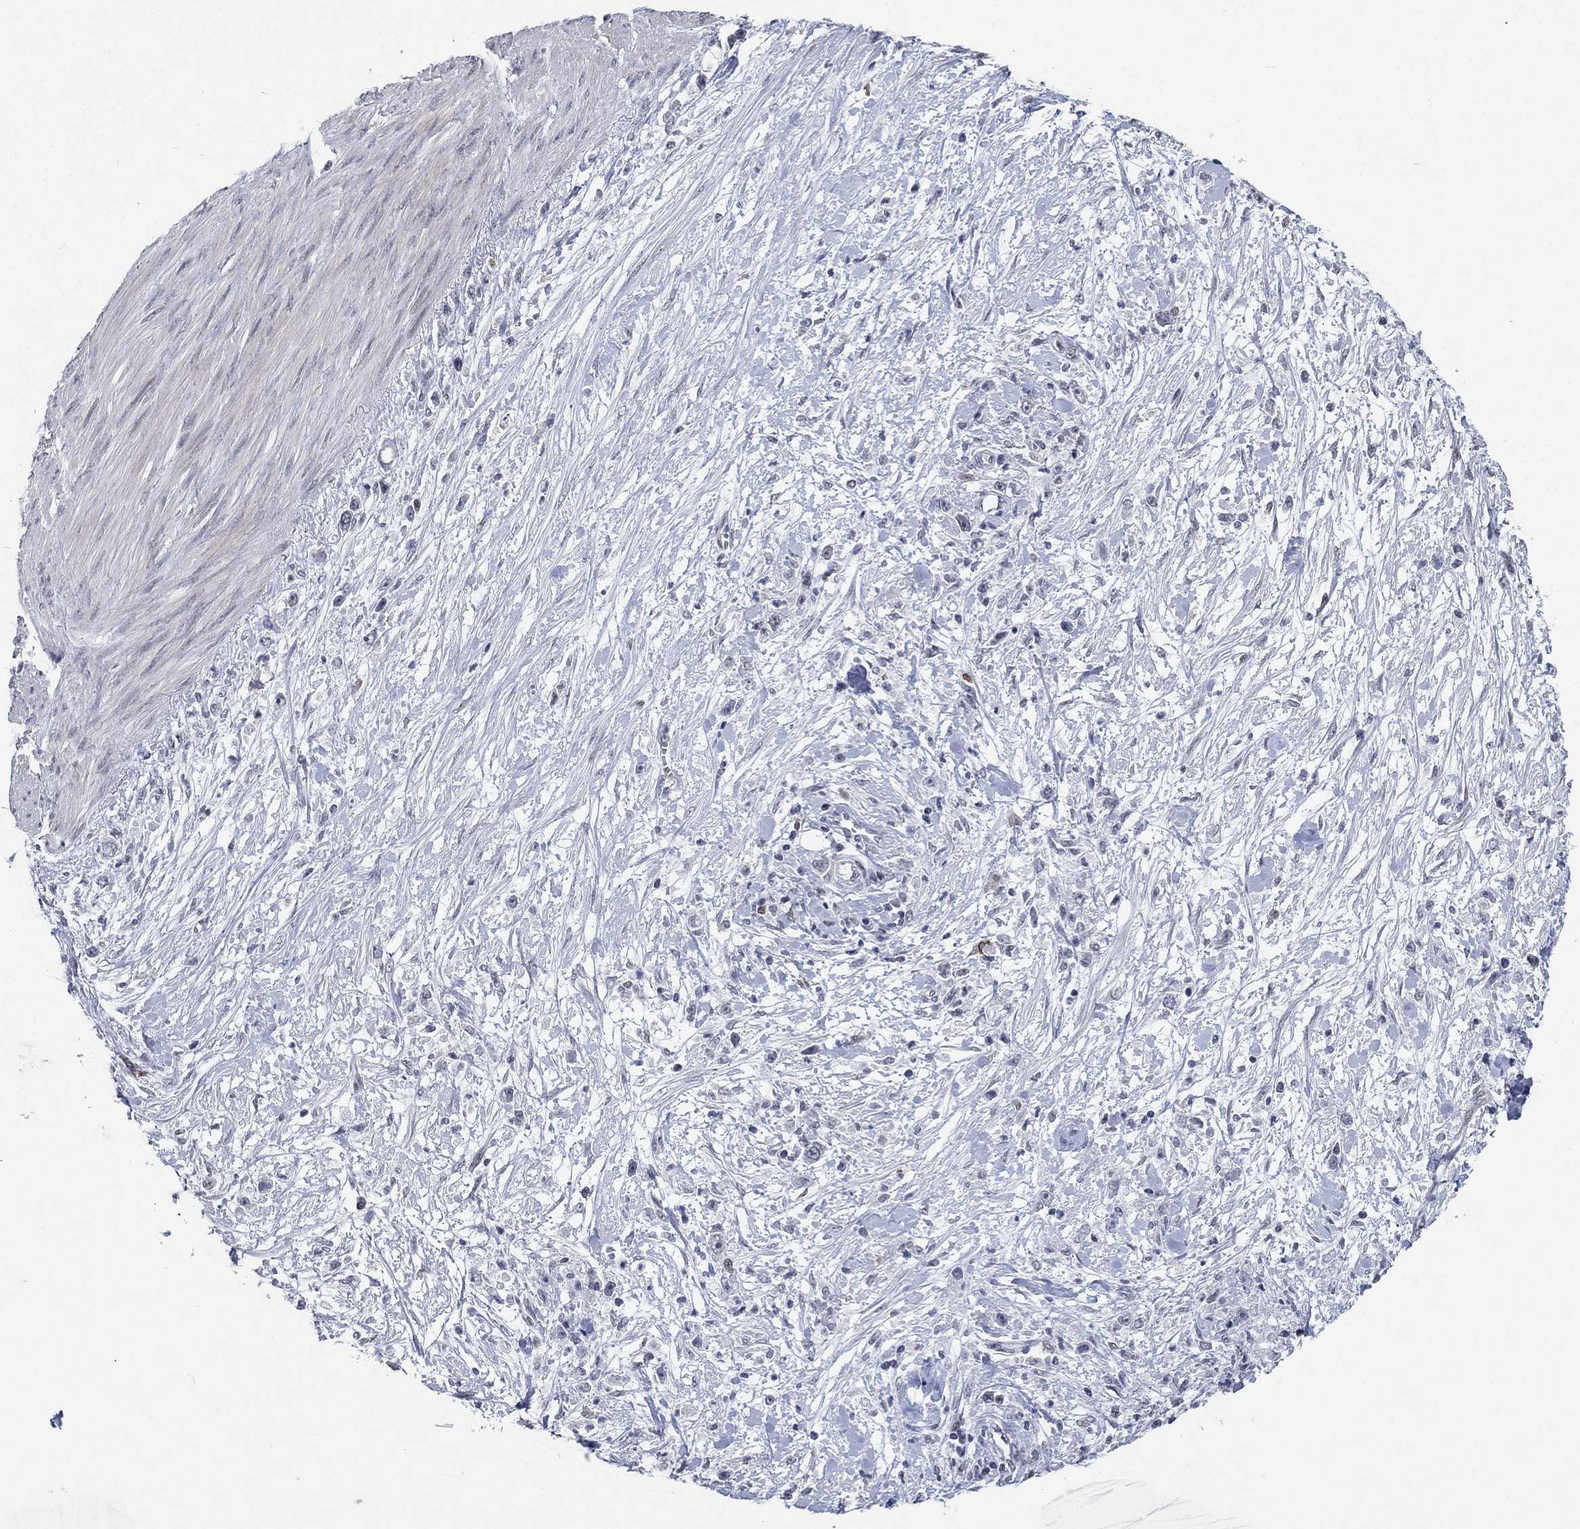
{"staining": {"intensity": "negative", "quantity": "none", "location": "none"}, "tissue": "stomach cancer", "cell_type": "Tumor cells", "image_type": "cancer", "snomed": [{"axis": "morphology", "description": "Adenocarcinoma, NOS"}, {"axis": "topography", "description": "Stomach"}], "caption": "This micrograph is of stomach cancer (adenocarcinoma) stained with IHC to label a protein in brown with the nuclei are counter-stained blue. There is no expression in tumor cells. Nuclei are stained in blue.", "gene": "HCFC1", "patient": {"sex": "female", "age": 59}}